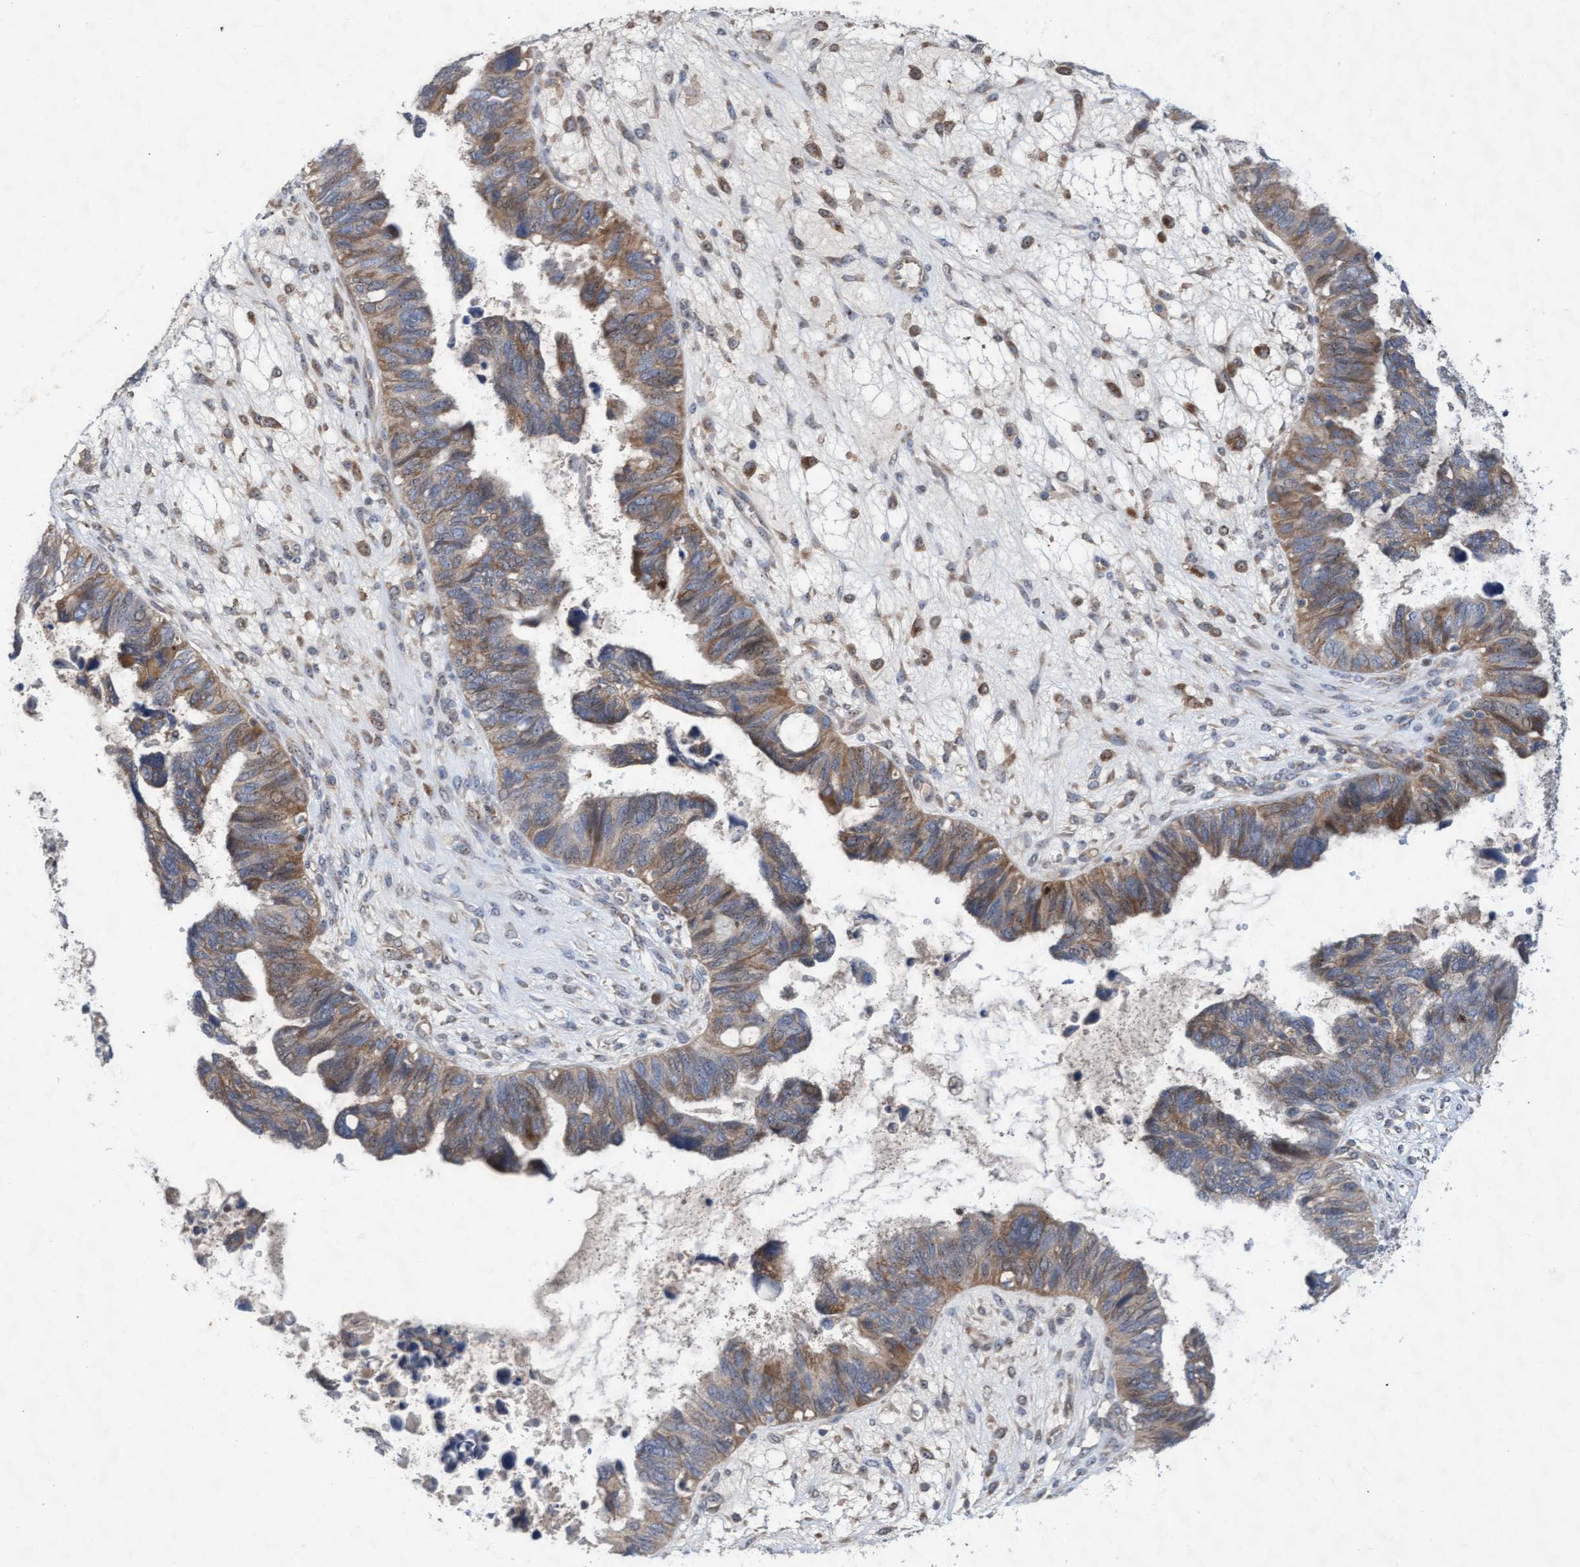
{"staining": {"intensity": "moderate", "quantity": ">75%", "location": "cytoplasmic/membranous"}, "tissue": "ovarian cancer", "cell_type": "Tumor cells", "image_type": "cancer", "snomed": [{"axis": "morphology", "description": "Cystadenocarcinoma, serous, NOS"}, {"axis": "topography", "description": "Ovary"}], "caption": "The photomicrograph demonstrates immunohistochemical staining of ovarian cancer. There is moderate cytoplasmic/membranous positivity is present in about >75% of tumor cells.", "gene": "ABCF2", "patient": {"sex": "female", "age": 79}}